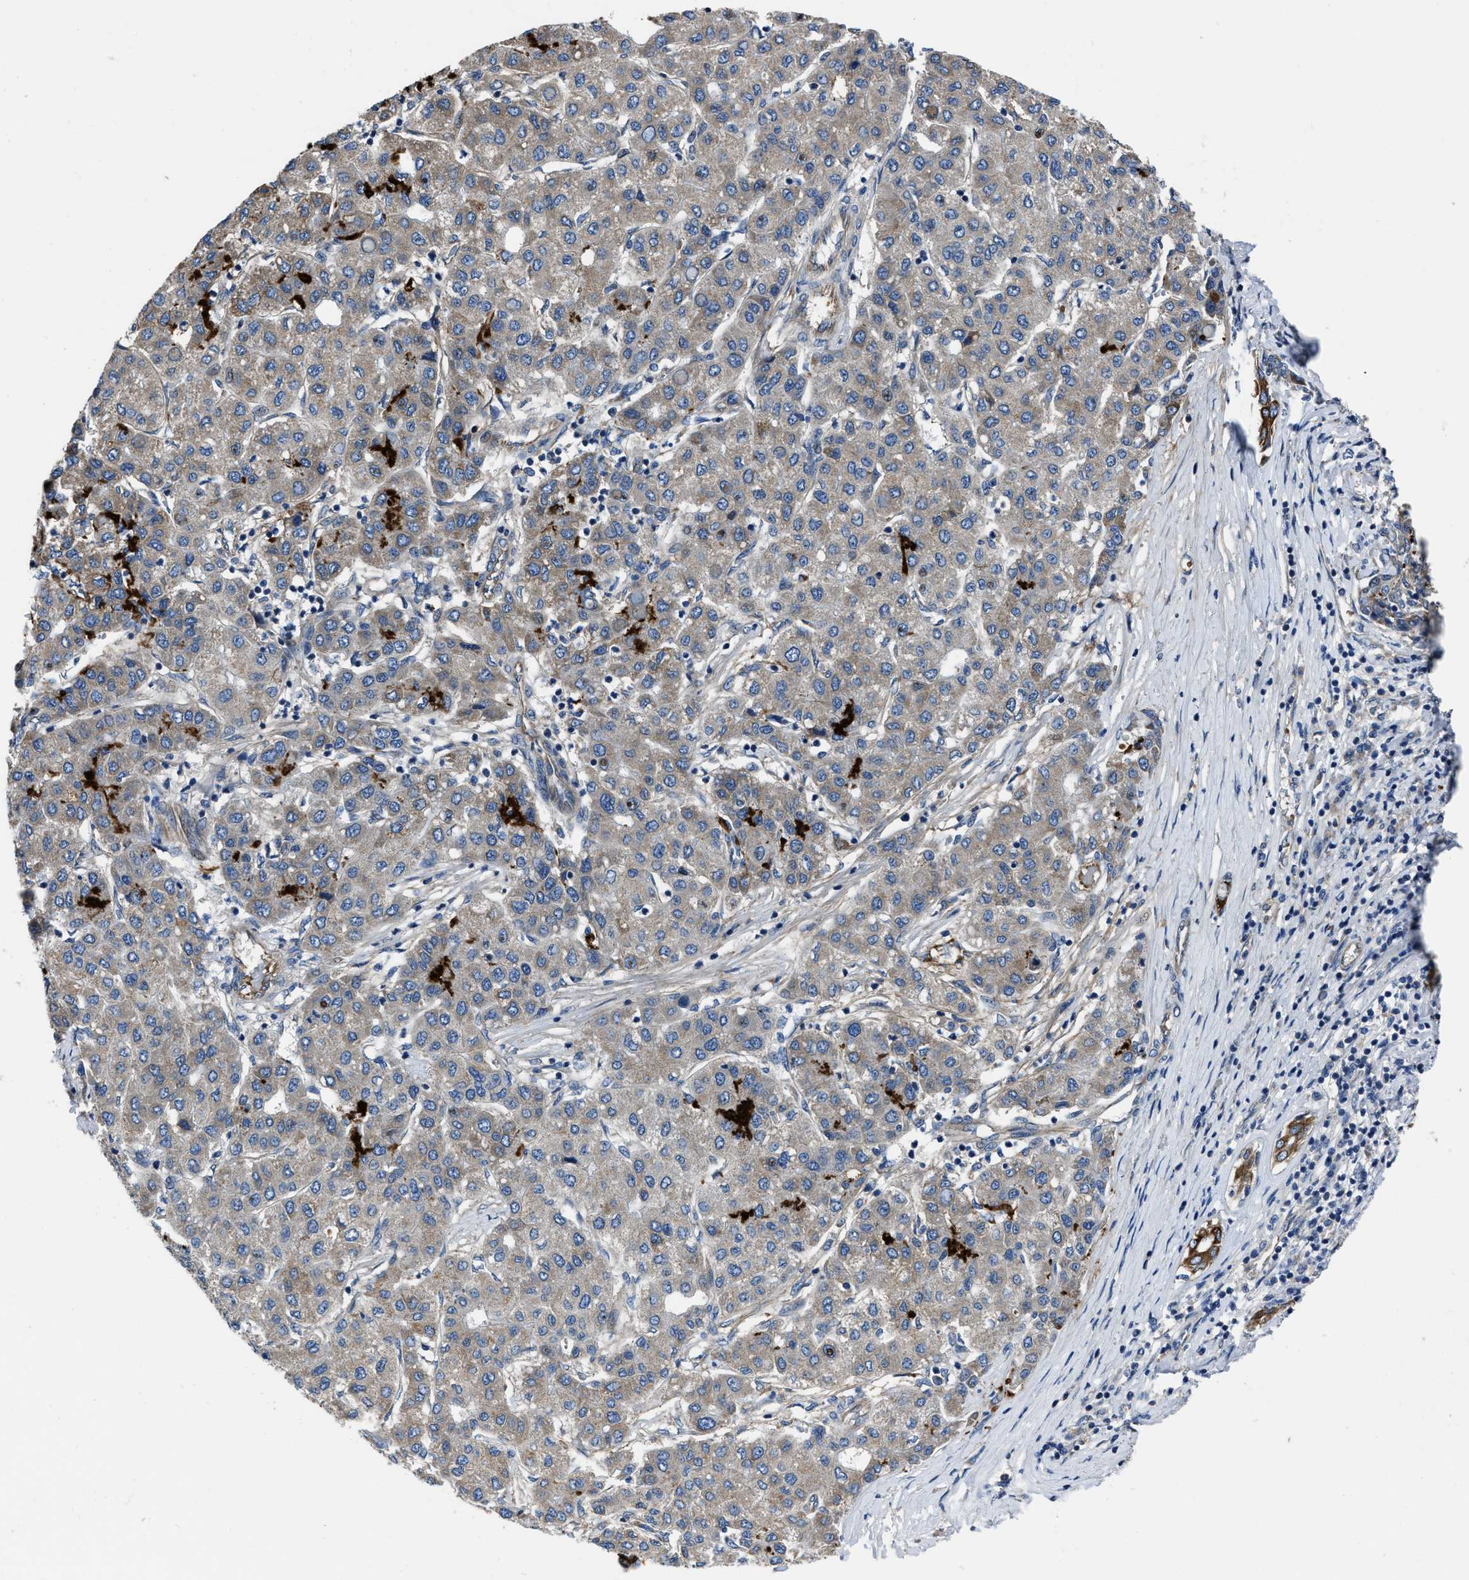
{"staining": {"intensity": "negative", "quantity": "none", "location": "none"}, "tissue": "liver cancer", "cell_type": "Tumor cells", "image_type": "cancer", "snomed": [{"axis": "morphology", "description": "Carcinoma, Hepatocellular, NOS"}, {"axis": "topography", "description": "Liver"}], "caption": "Liver cancer (hepatocellular carcinoma) was stained to show a protein in brown. There is no significant expression in tumor cells.", "gene": "ERC1", "patient": {"sex": "male", "age": 65}}